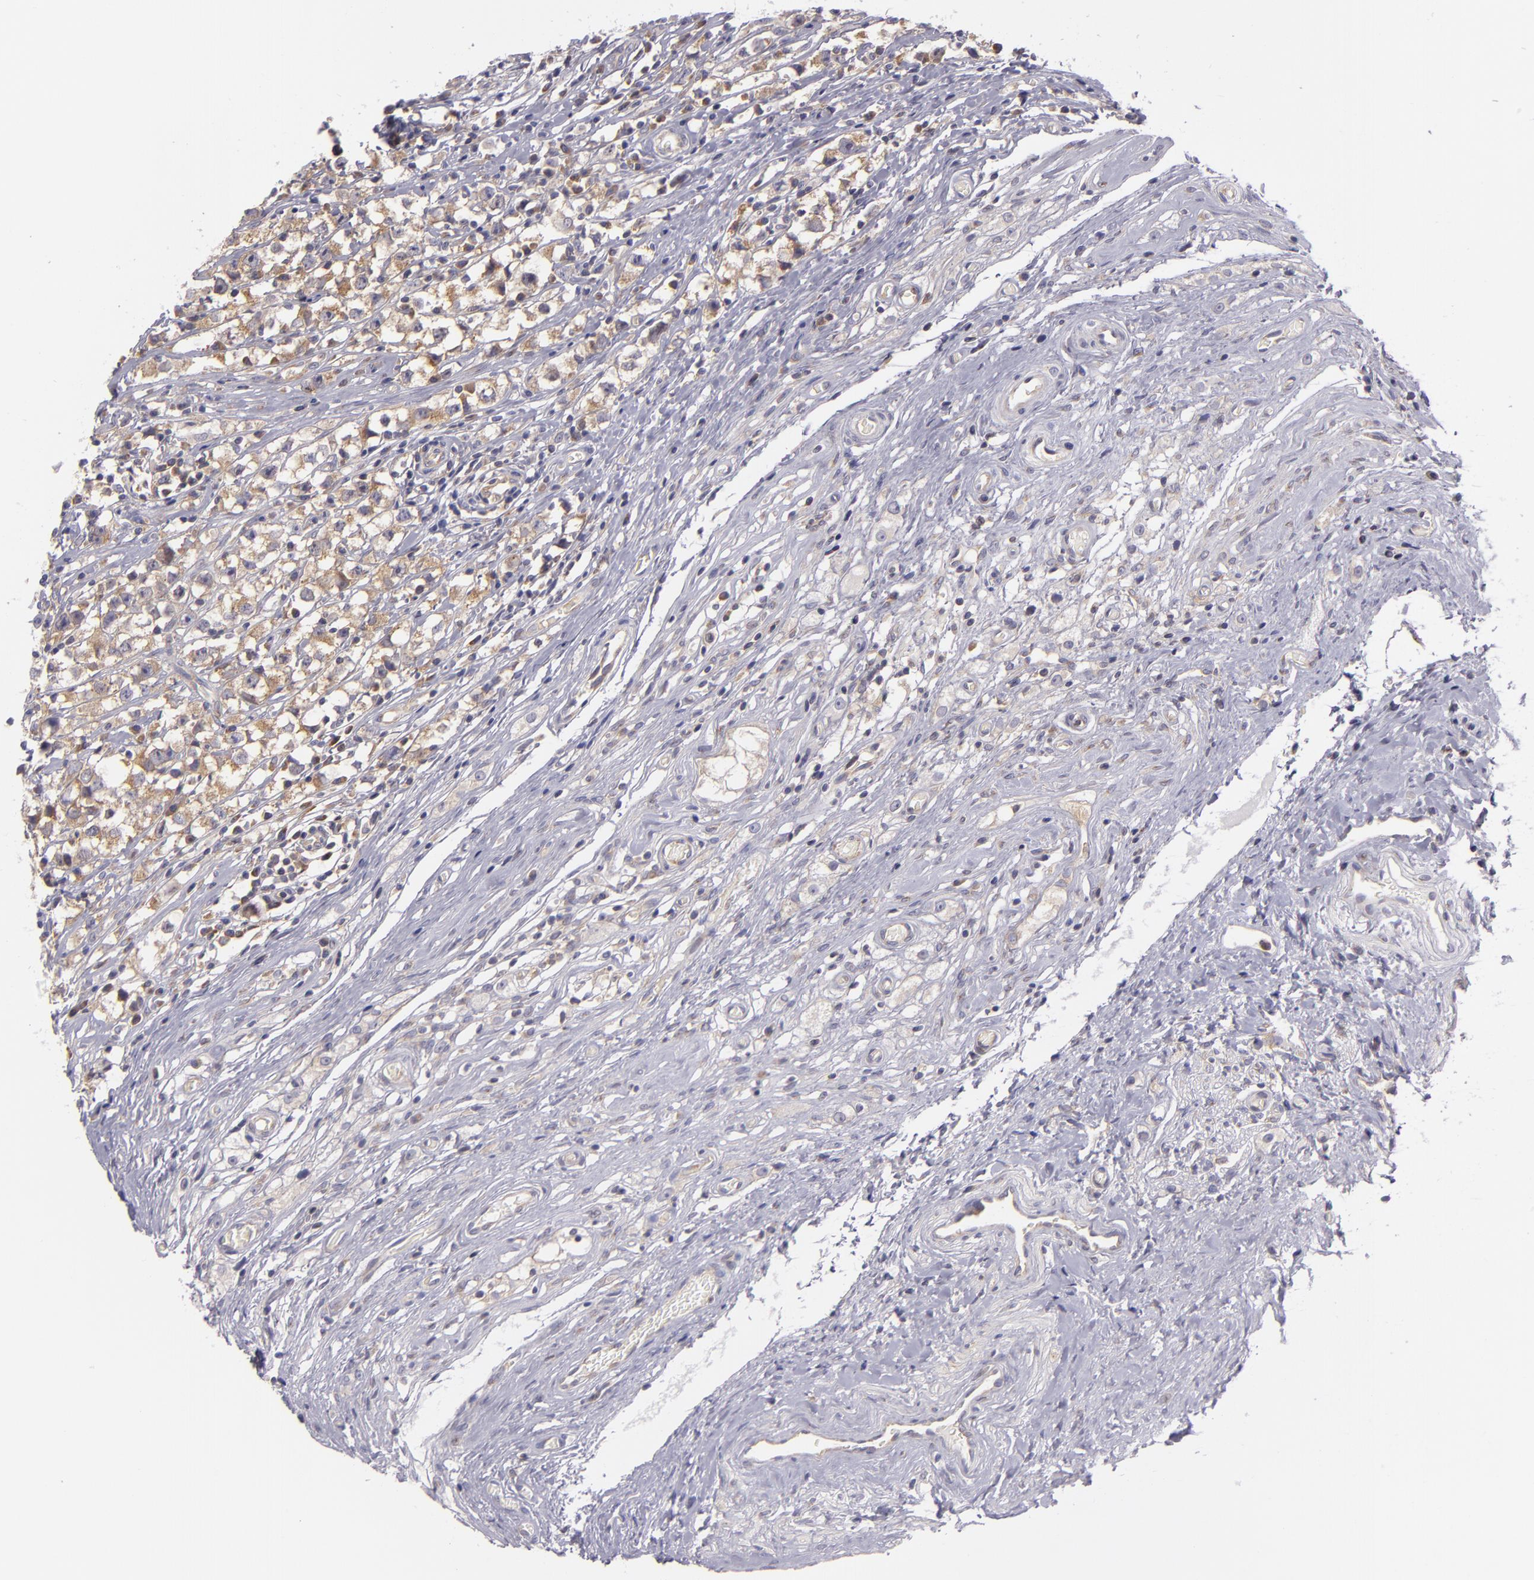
{"staining": {"intensity": "moderate", "quantity": "25%-75%", "location": "cytoplasmic/membranous"}, "tissue": "testis cancer", "cell_type": "Tumor cells", "image_type": "cancer", "snomed": [{"axis": "morphology", "description": "Seminoma, NOS"}, {"axis": "topography", "description": "Testis"}], "caption": "Immunohistochemical staining of testis seminoma exhibits moderate cytoplasmic/membranous protein expression in about 25%-75% of tumor cells. The protein of interest is shown in brown color, while the nuclei are stained blue.", "gene": "UPF3B", "patient": {"sex": "male", "age": 35}}